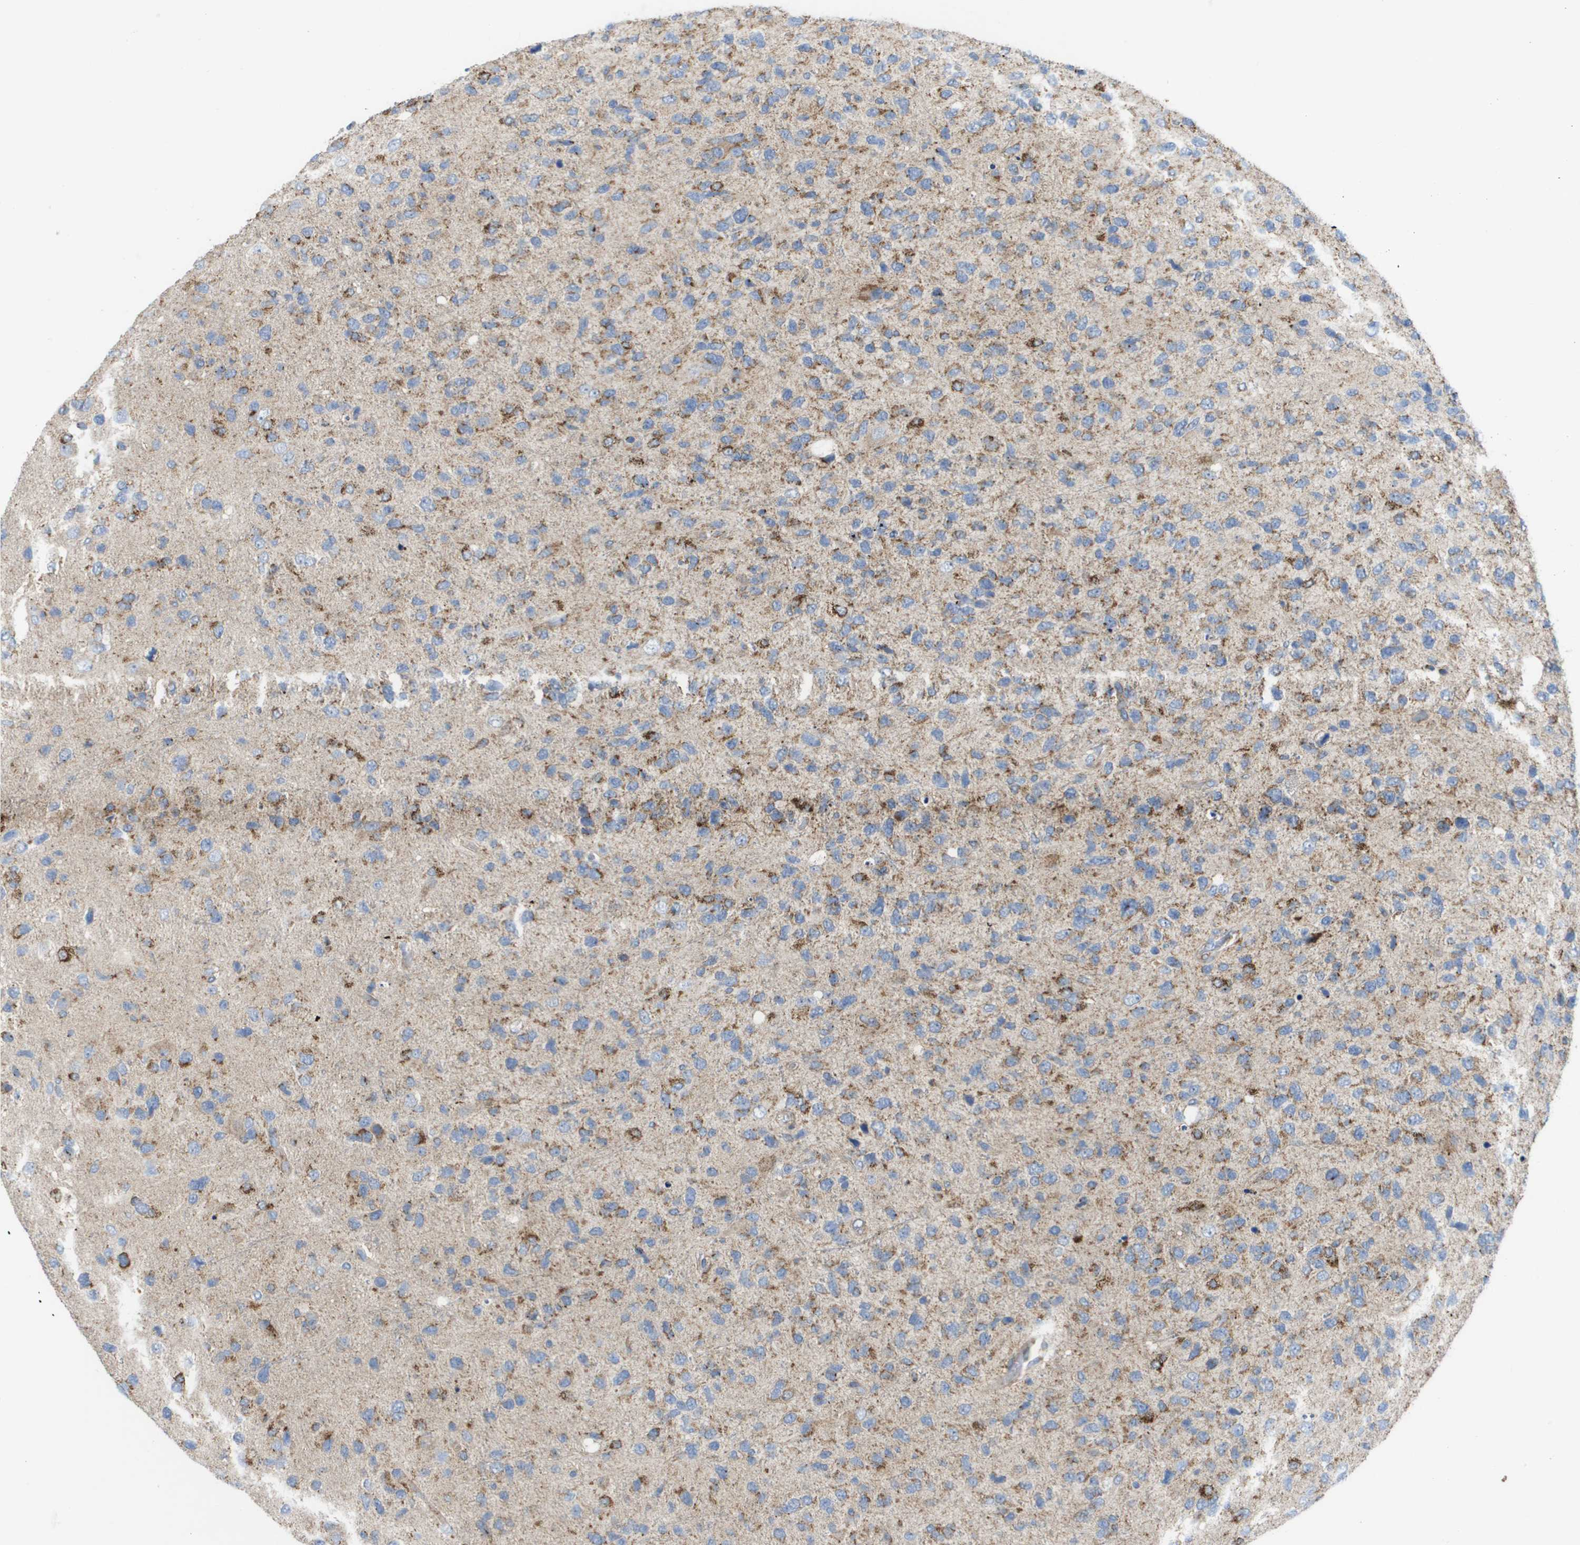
{"staining": {"intensity": "moderate", "quantity": "<25%", "location": "cytoplasmic/membranous"}, "tissue": "glioma", "cell_type": "Tumor cells", "image_type": "cancer", "snomed": [{"axis": "morphology", "description": "Glioma, malignant, High grade"}, {"axis": "topography", "description": "Brain"}], "caption": "A brown stain shows moderate cytoplasmic/membranous staining of a protein in glioma tumor cells.", "gene": "FIS1", "patient": {"sex": "female", "age": 58}}